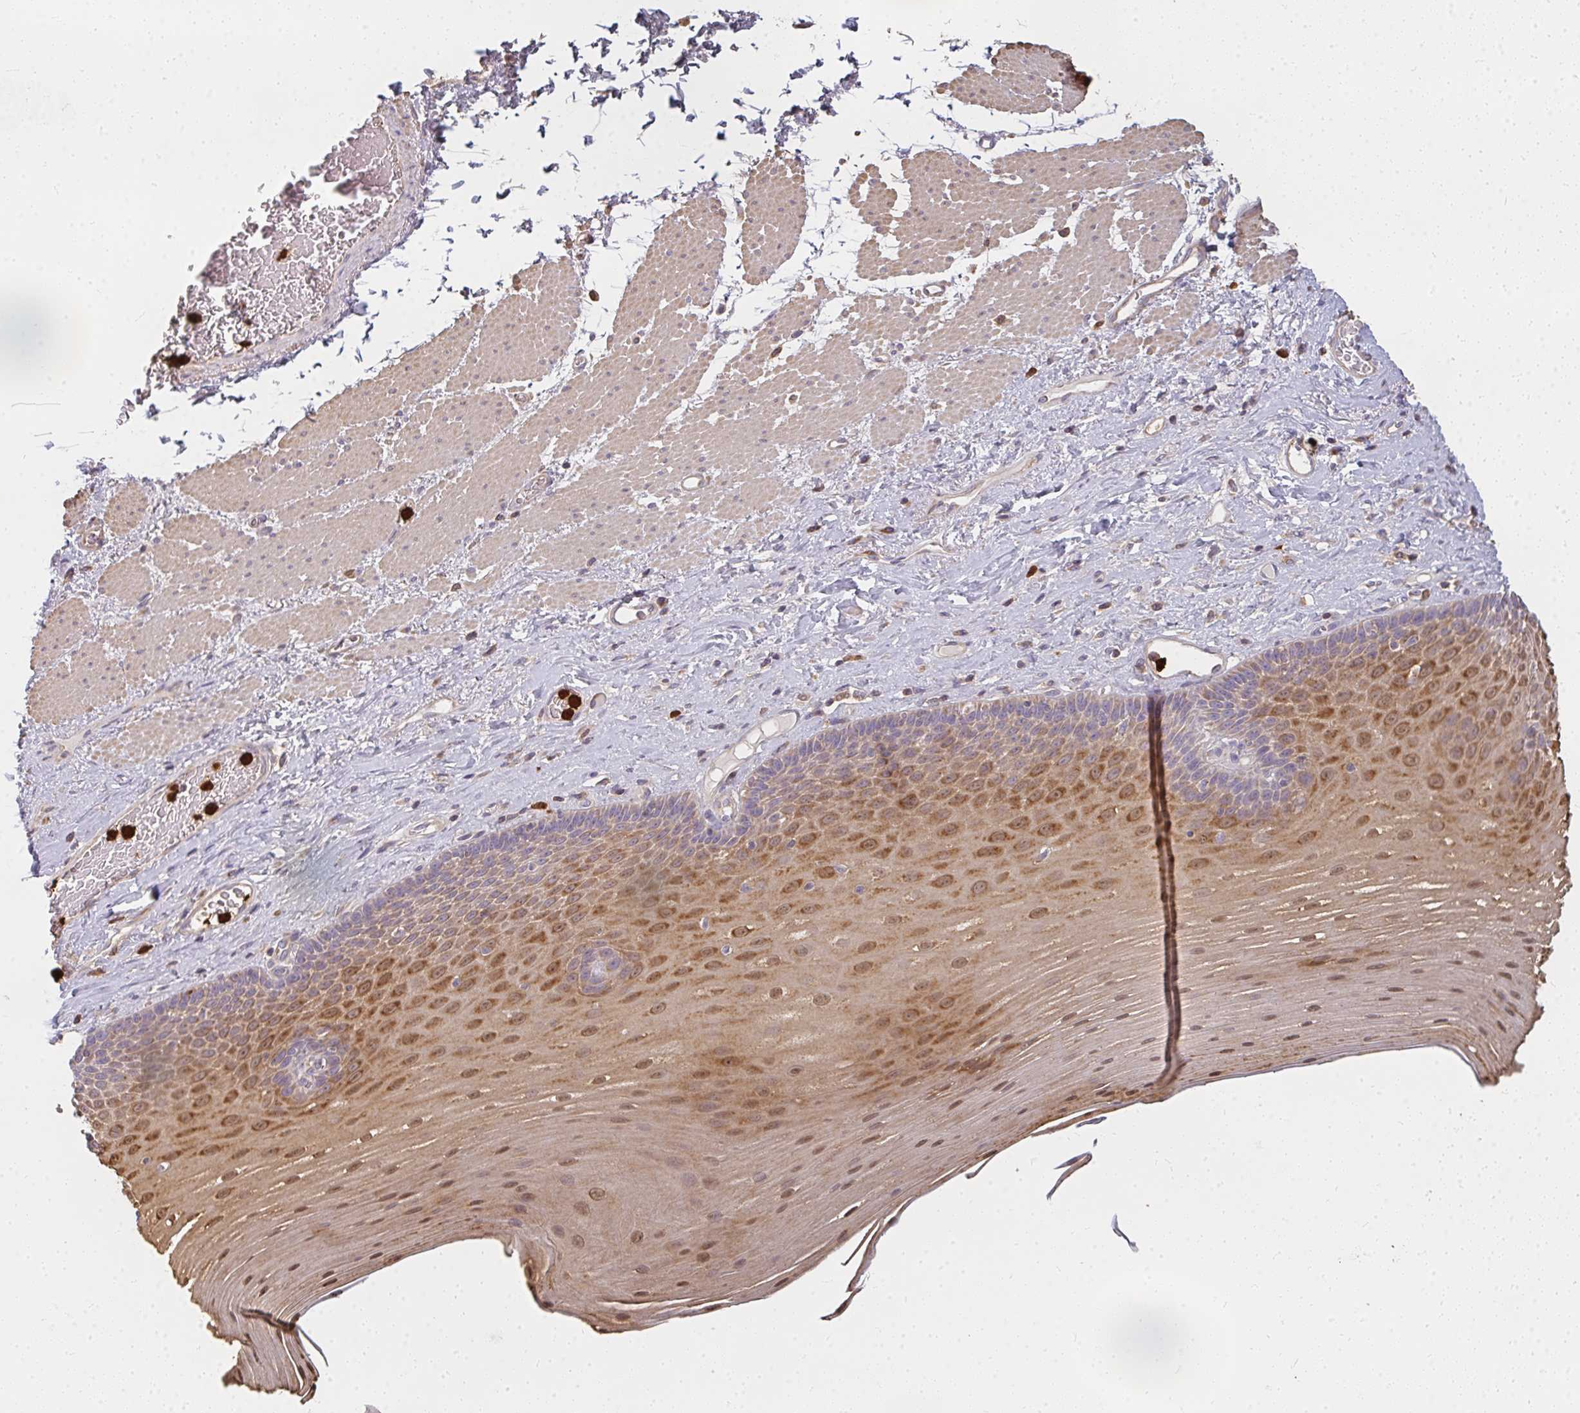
{"staining": {"intensity": "moderate", "quantity": "25%-75%", "location": "cytoplasmic/membranous,nuclear"}, "tissue": "esophagus", "cell_type": "Squamous epithelial cells", "image_type": "normal", "snomed": [{"axis": "morphology", "description": "Normal tissue, NOS"}, {"axis": "topography", "description": "Esophagus"}], "caption": "This photomicrograph demonstrates normal esophagus stained with IHC to label a protein in brown. The cytoplasmic/membranous,nuclear of squamous epithelial cells show moderate positivity for the protein. Nuclei are counter-stained blue.", "gene": "CNTRL", "patient": {"sex": "male", "age": 62}}